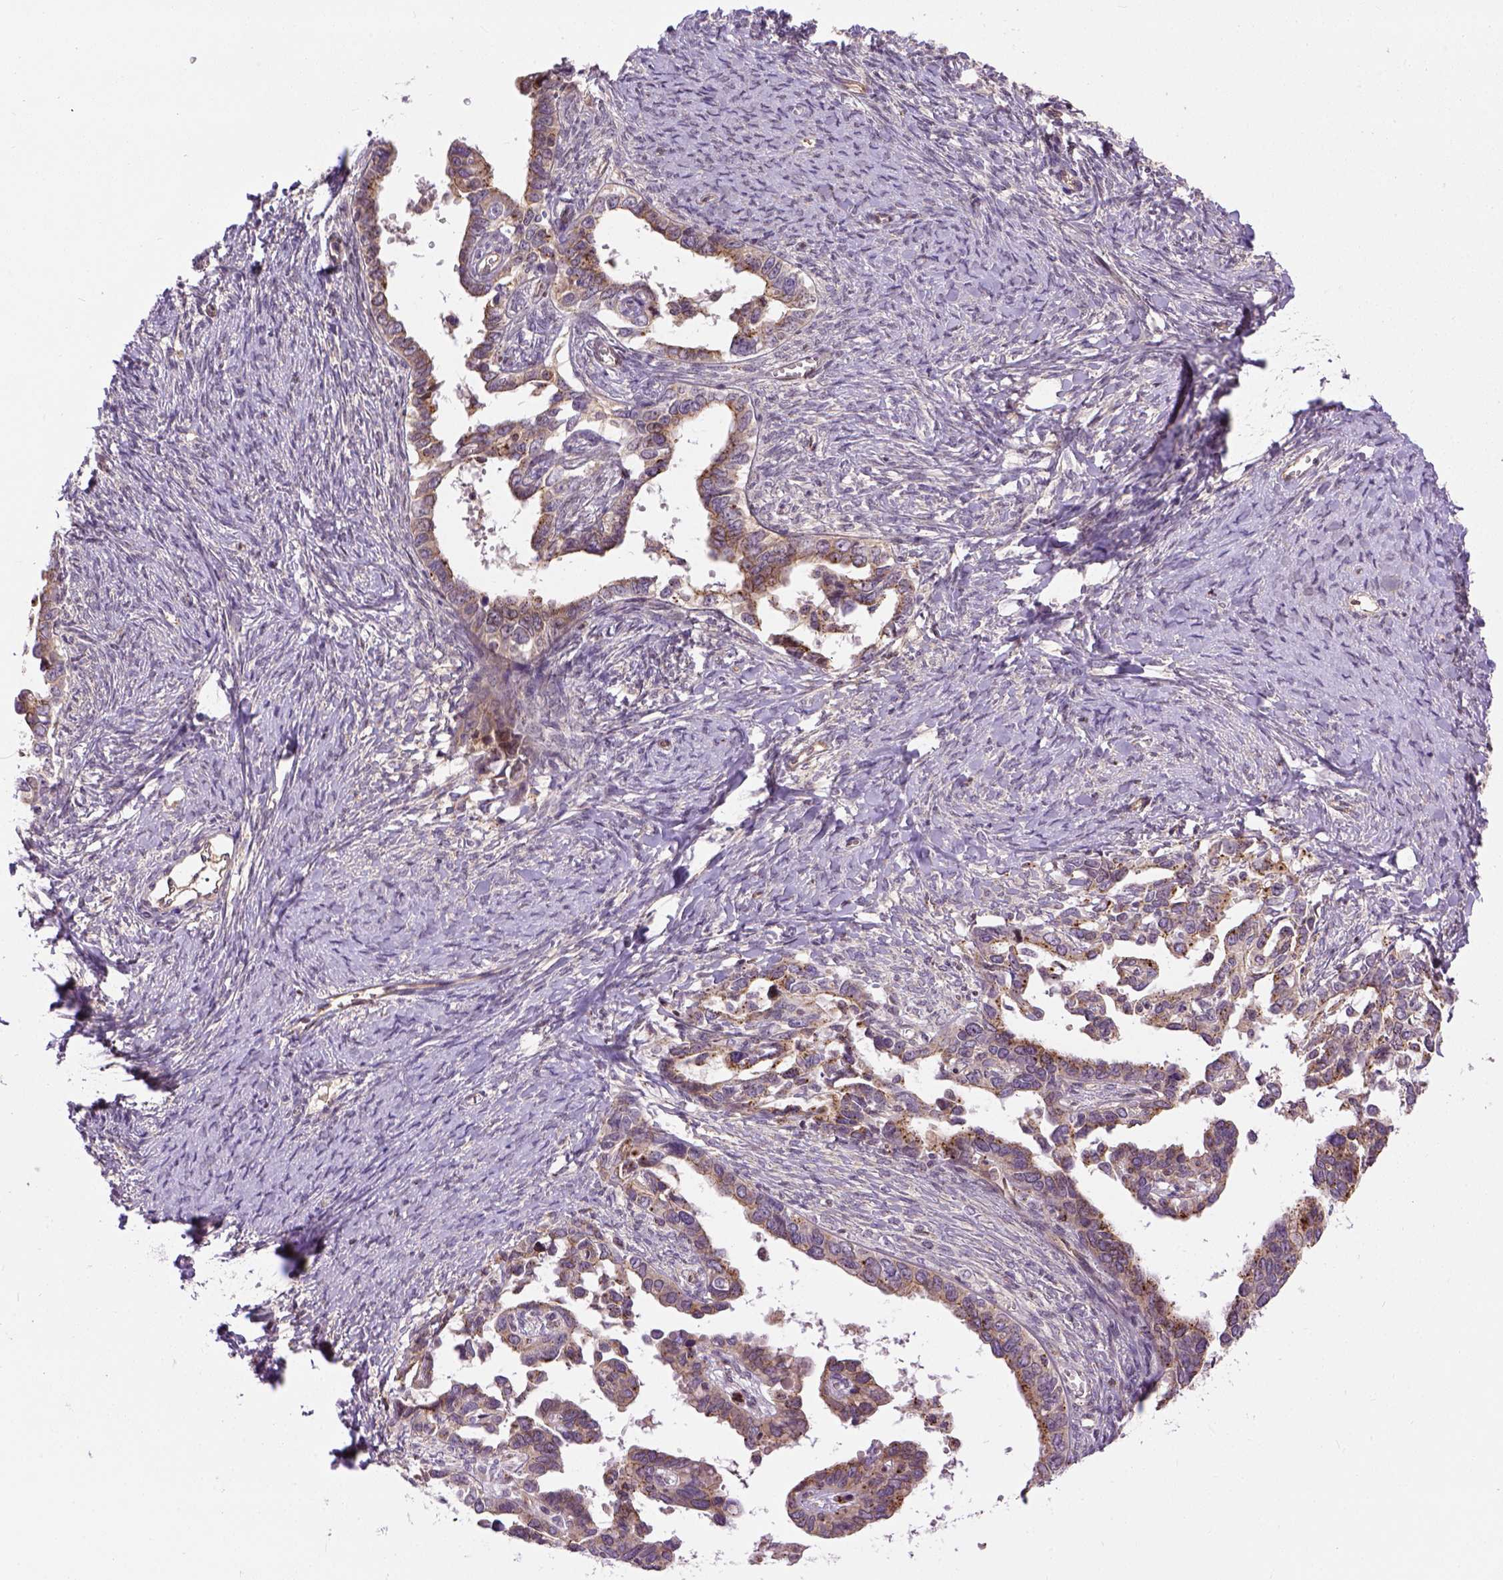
{"staining": {"intensity": "moderate", "quantity": "<25%", "location": "cytoplasmic/membranous"}, "tissue": "ovarian cancer", "cell_type": "Tumor cells", "image_type": "cancer", "snomed": [{"axis": "morphology", "description": "Cystadenocarcinoma, serous, NOS"}, {"axis": "topography", "description": "Ovary"}], "caption": "Tumor cells exhibit moderate cytoplasmic/membranous staining in about <25% of cells in ovarian cancer. The protein of interest is stained brown, and the nuclei are stained in blue (DAB (3,3'-diaminobenzidine) IHC with brightfield microscopy, high magnification).", "gene": "KAZN", "patient": {"sex": "female", "age": 69}}